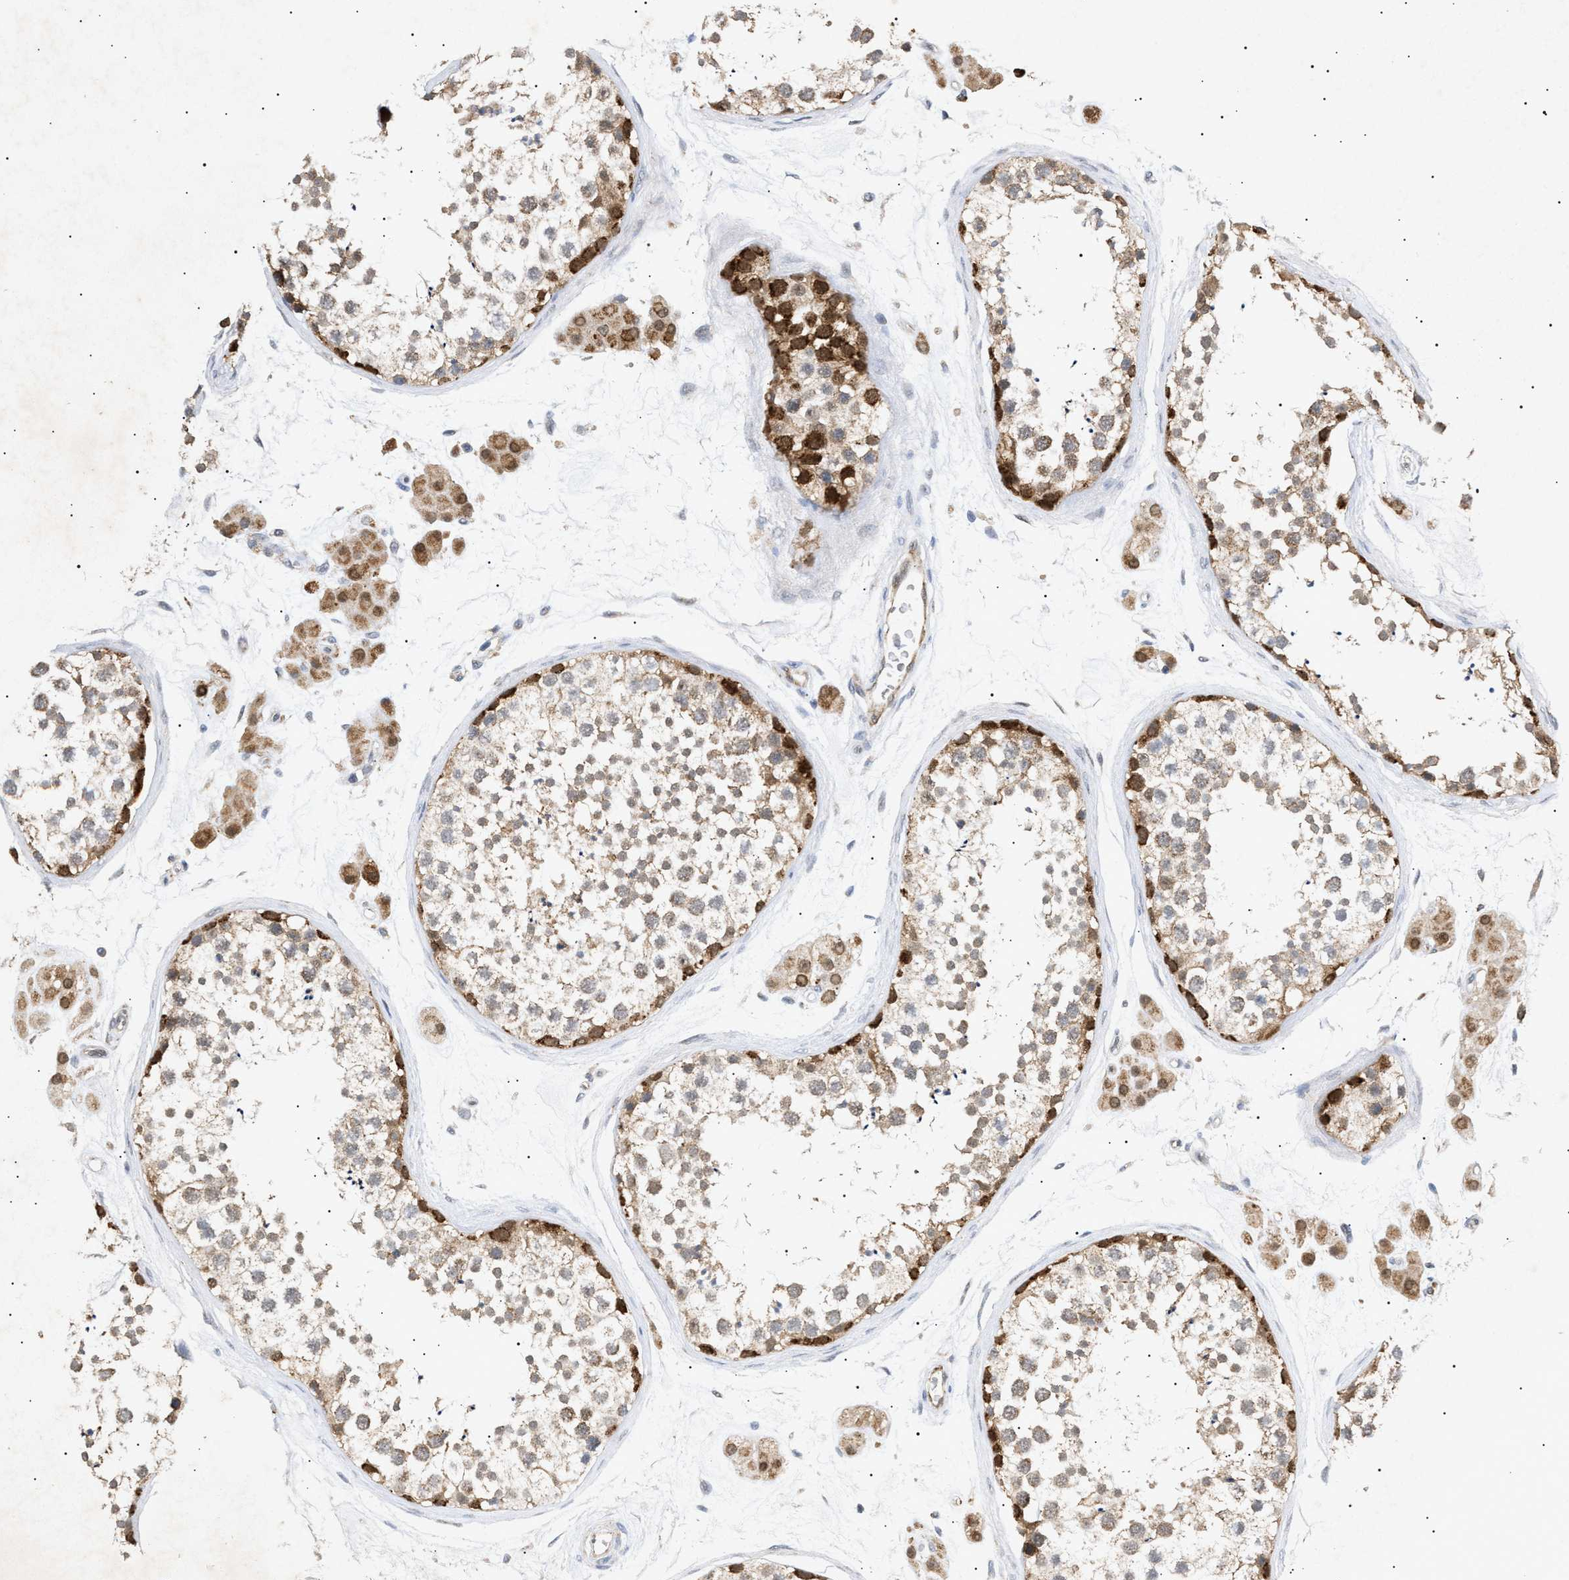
{"staining": {"intensity": "moderate", "quantity": ">75%", "location": "cytoplasmic/membranous"}, "tissue": "testis", "cell_type": "Cells in seminiferous ducts", "image_type": "normal", "snomed": [{"axis": "morphology", "description": "Normal tissue, NOS"}, {"axis": "topography", "description": "Testis"}], "caption": "An image of human testis stained for a protein exhibits moderate cytoplasmic/membranous brown staining in cells in seminiferous ducts.", "gene": "SIRT5", "patient": {"sex": "male", "age": 56}}